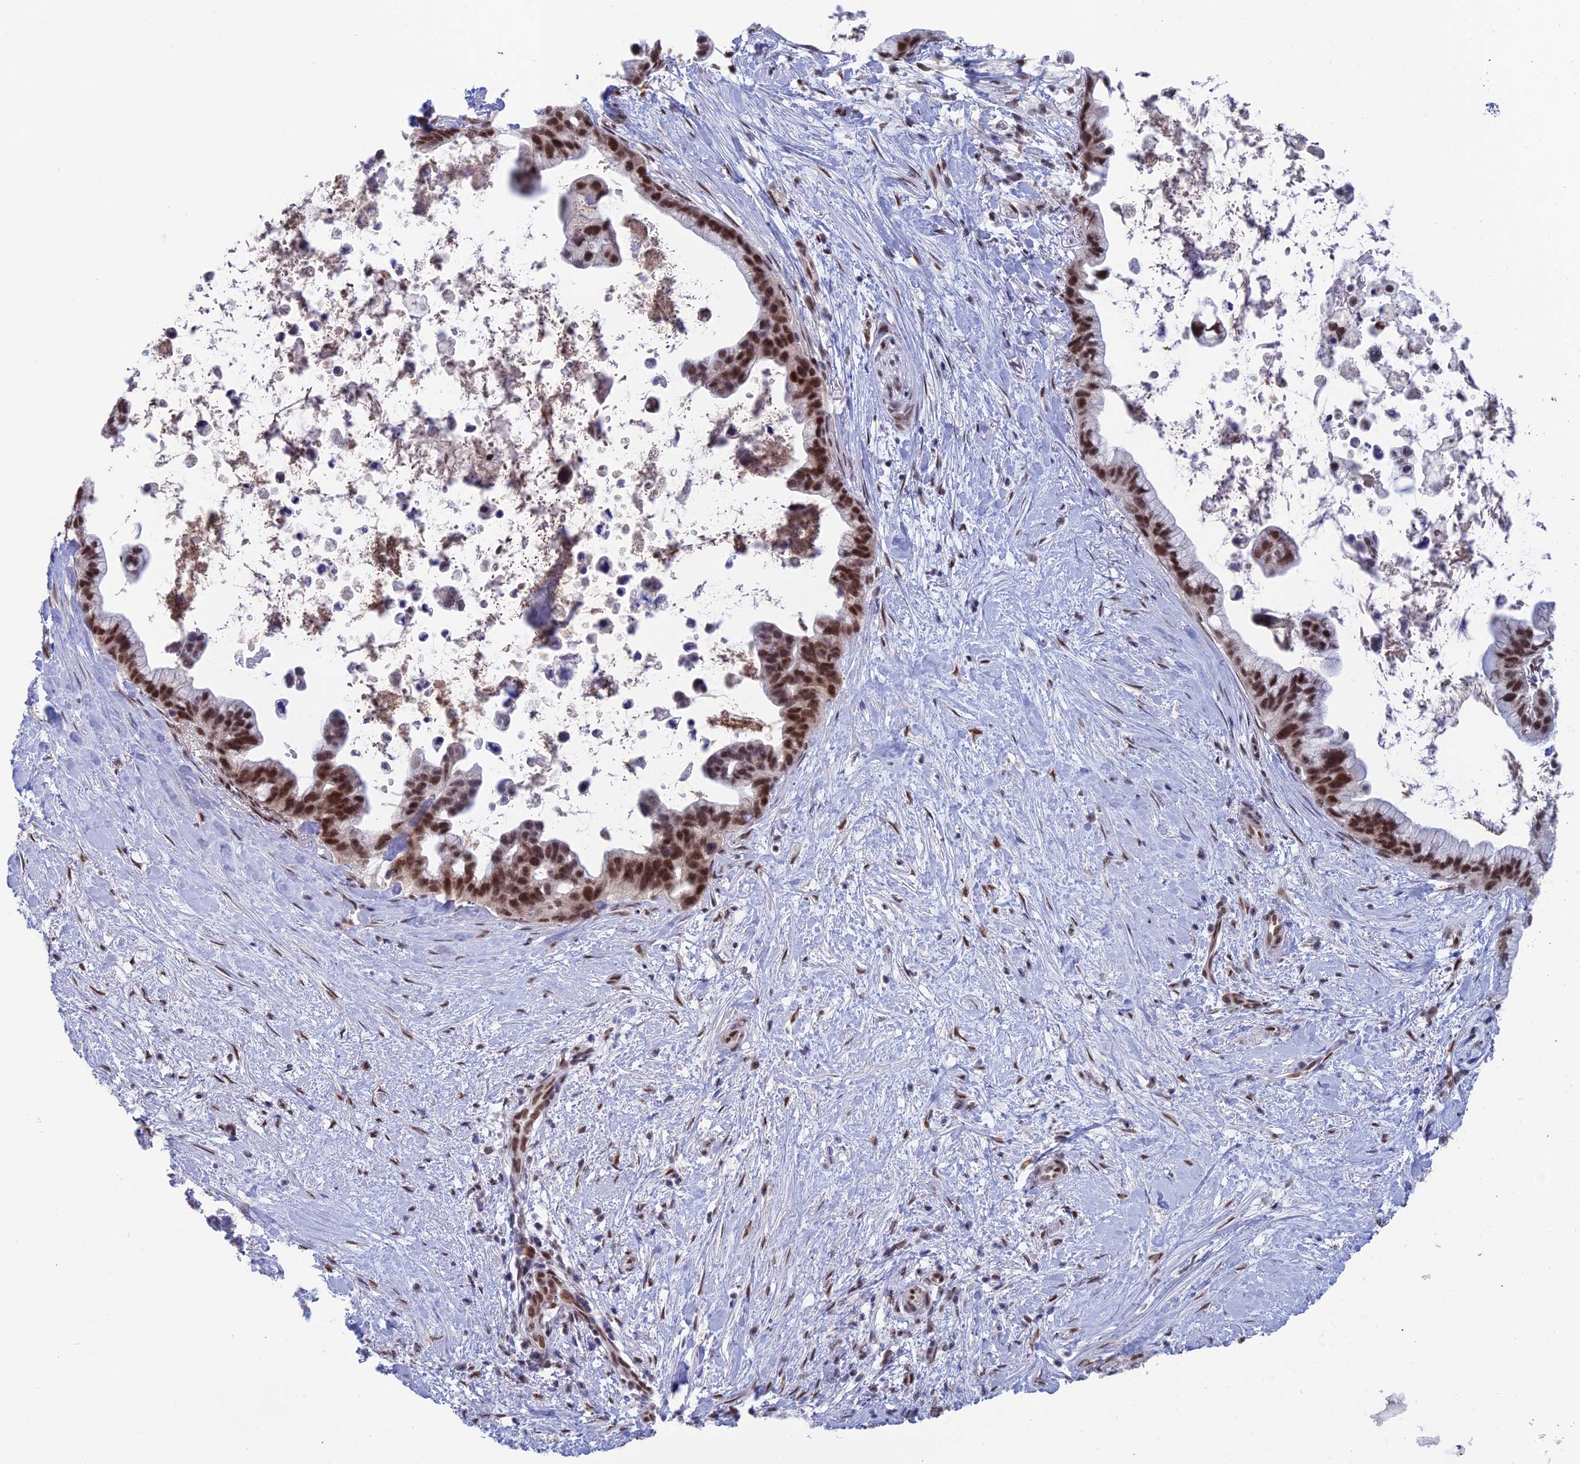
{"staining": {"intensity": "strong", "quantity": ">75%", "location": "nuclear"}, "tissue": "pancreatic cancer", "cell_type": "Tumor cells", "image_type": "cancer", "snomed": [{"axis": "morphology", "description": "Adenocarcinoma, NOS"}, {"axis": "topography", "description": "Pancreas"}], "caption": "Strong nuclear protein expression is present in about >75% of tumor cells in pancreatic adenocarcinoma.", "gene": "NABP2", "patient": {"sex": "female", "age": 83}}